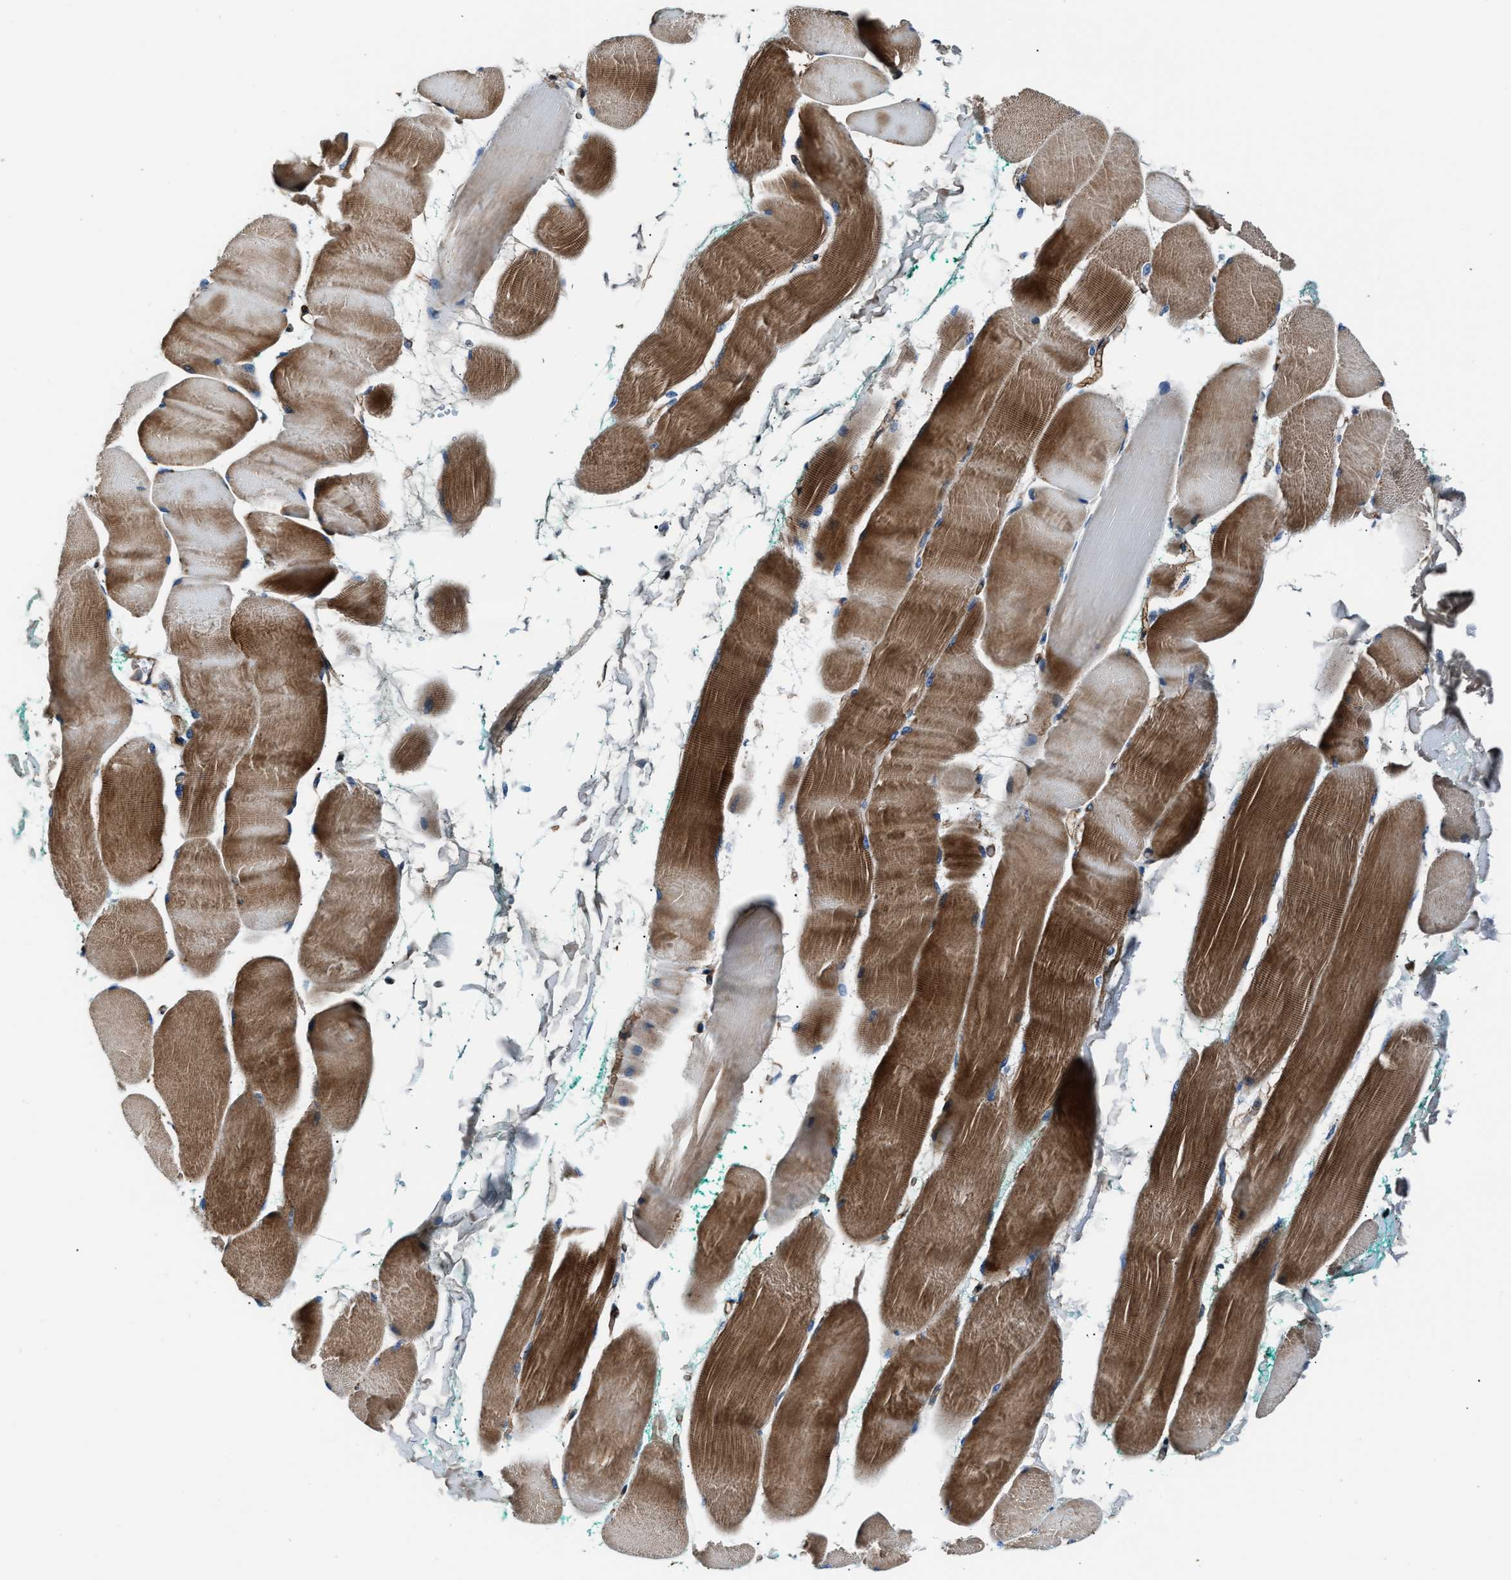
{"staining": {"intensity": "moderate", "quantity": ">75%", "location": "cytoplasmic/membranous"}, "tissue": "skeletal muscle", "cell_type": "Myocytes", "image_type": "normal", "snomed": [{"axis": "morphology", "description": "Normal tissue, NOS"}, {"axis": "morphology", "description": "Squamous cell carcinoma, NOS"}, {"axis": "topography", "description": "Skeletal muscle"}], "caption": "Immunohistochemical staining of benign skeletal muscle displays medium levels of moderate cytoplasmic/membranous expression in approximately >75% of myocytes.", "gene": "ENSG00000281039", "patient": {"sex": "male", "age": 51}}